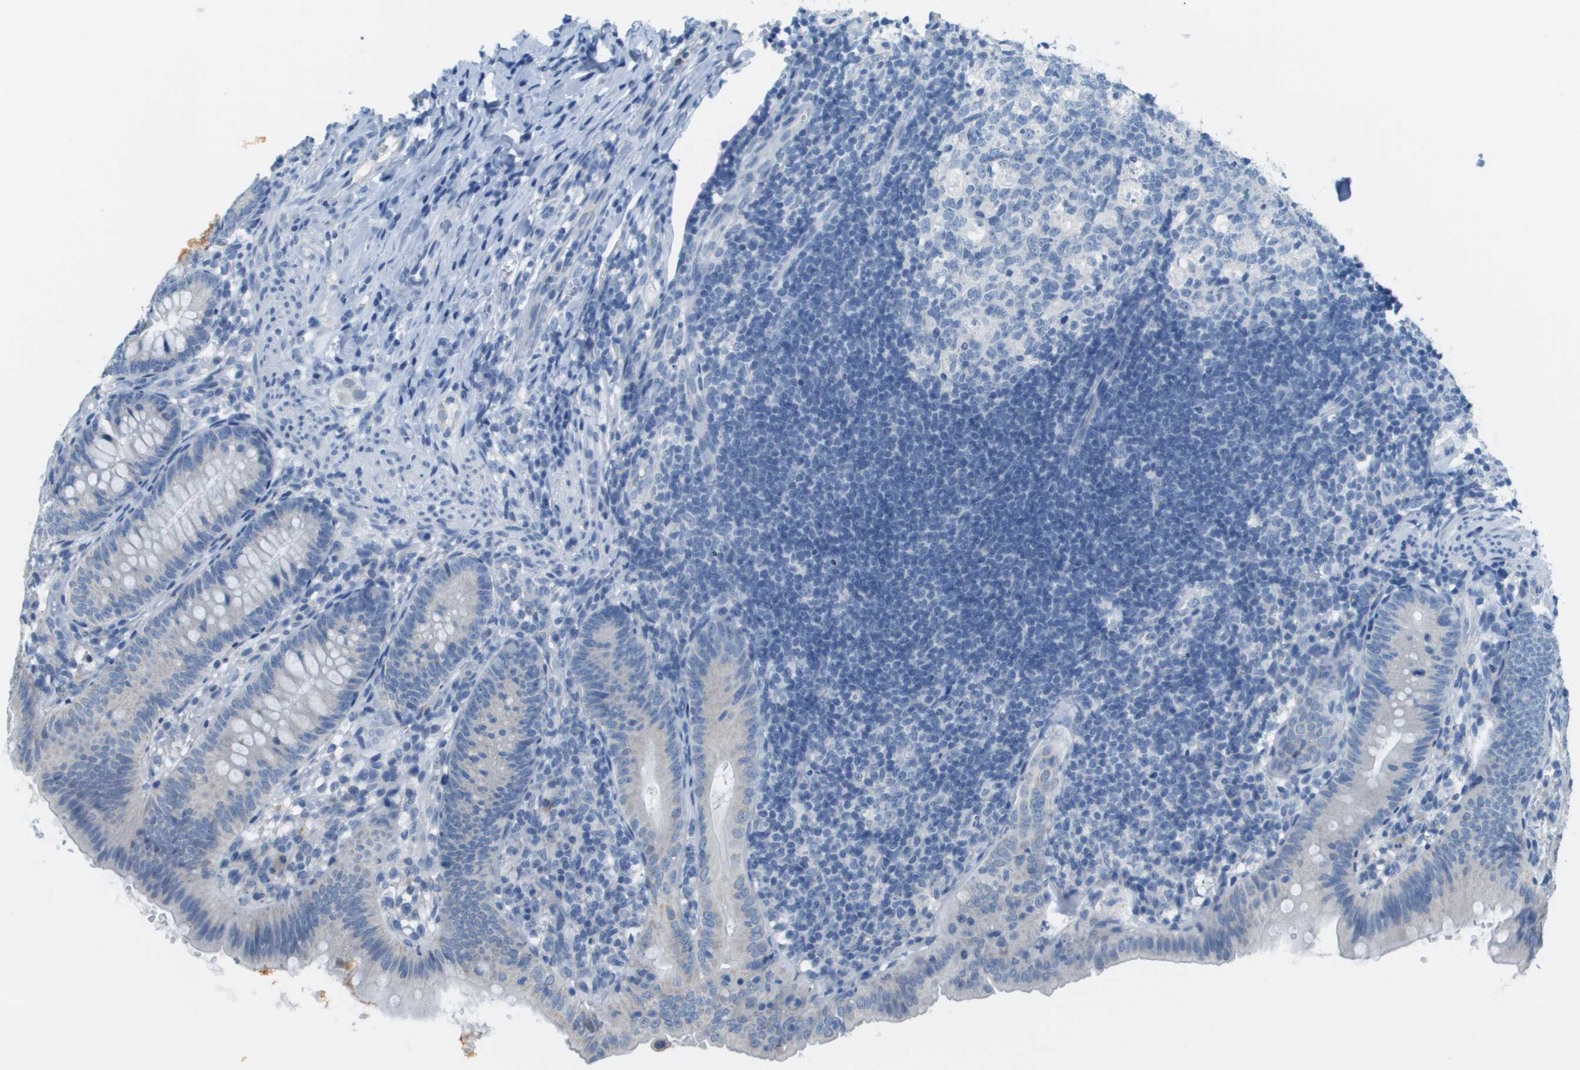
{"staining": {"intensity": "negative", "quantity": "none", "location": "none"}, "tissue": "appendix", "cell_type": "Glandular cells", "image_type": "normal", "snomed": [{"axis": "morphology", "description": "Normal tissue, NOS"}, {"axis": "topography", "description": "Appendix"}], "caption": "This is a image of immunohistochemistry staining of normal appendix, which shows no staining in glandular cells. (Stains: DAB (3,3'-diaminobenzidine) IHC with hematoxylin counter stain, Microscopy: brightfield microscopy at high magnification).", "gene": "PTGDR2", "patient": {"sex": "male", "age": 1}}